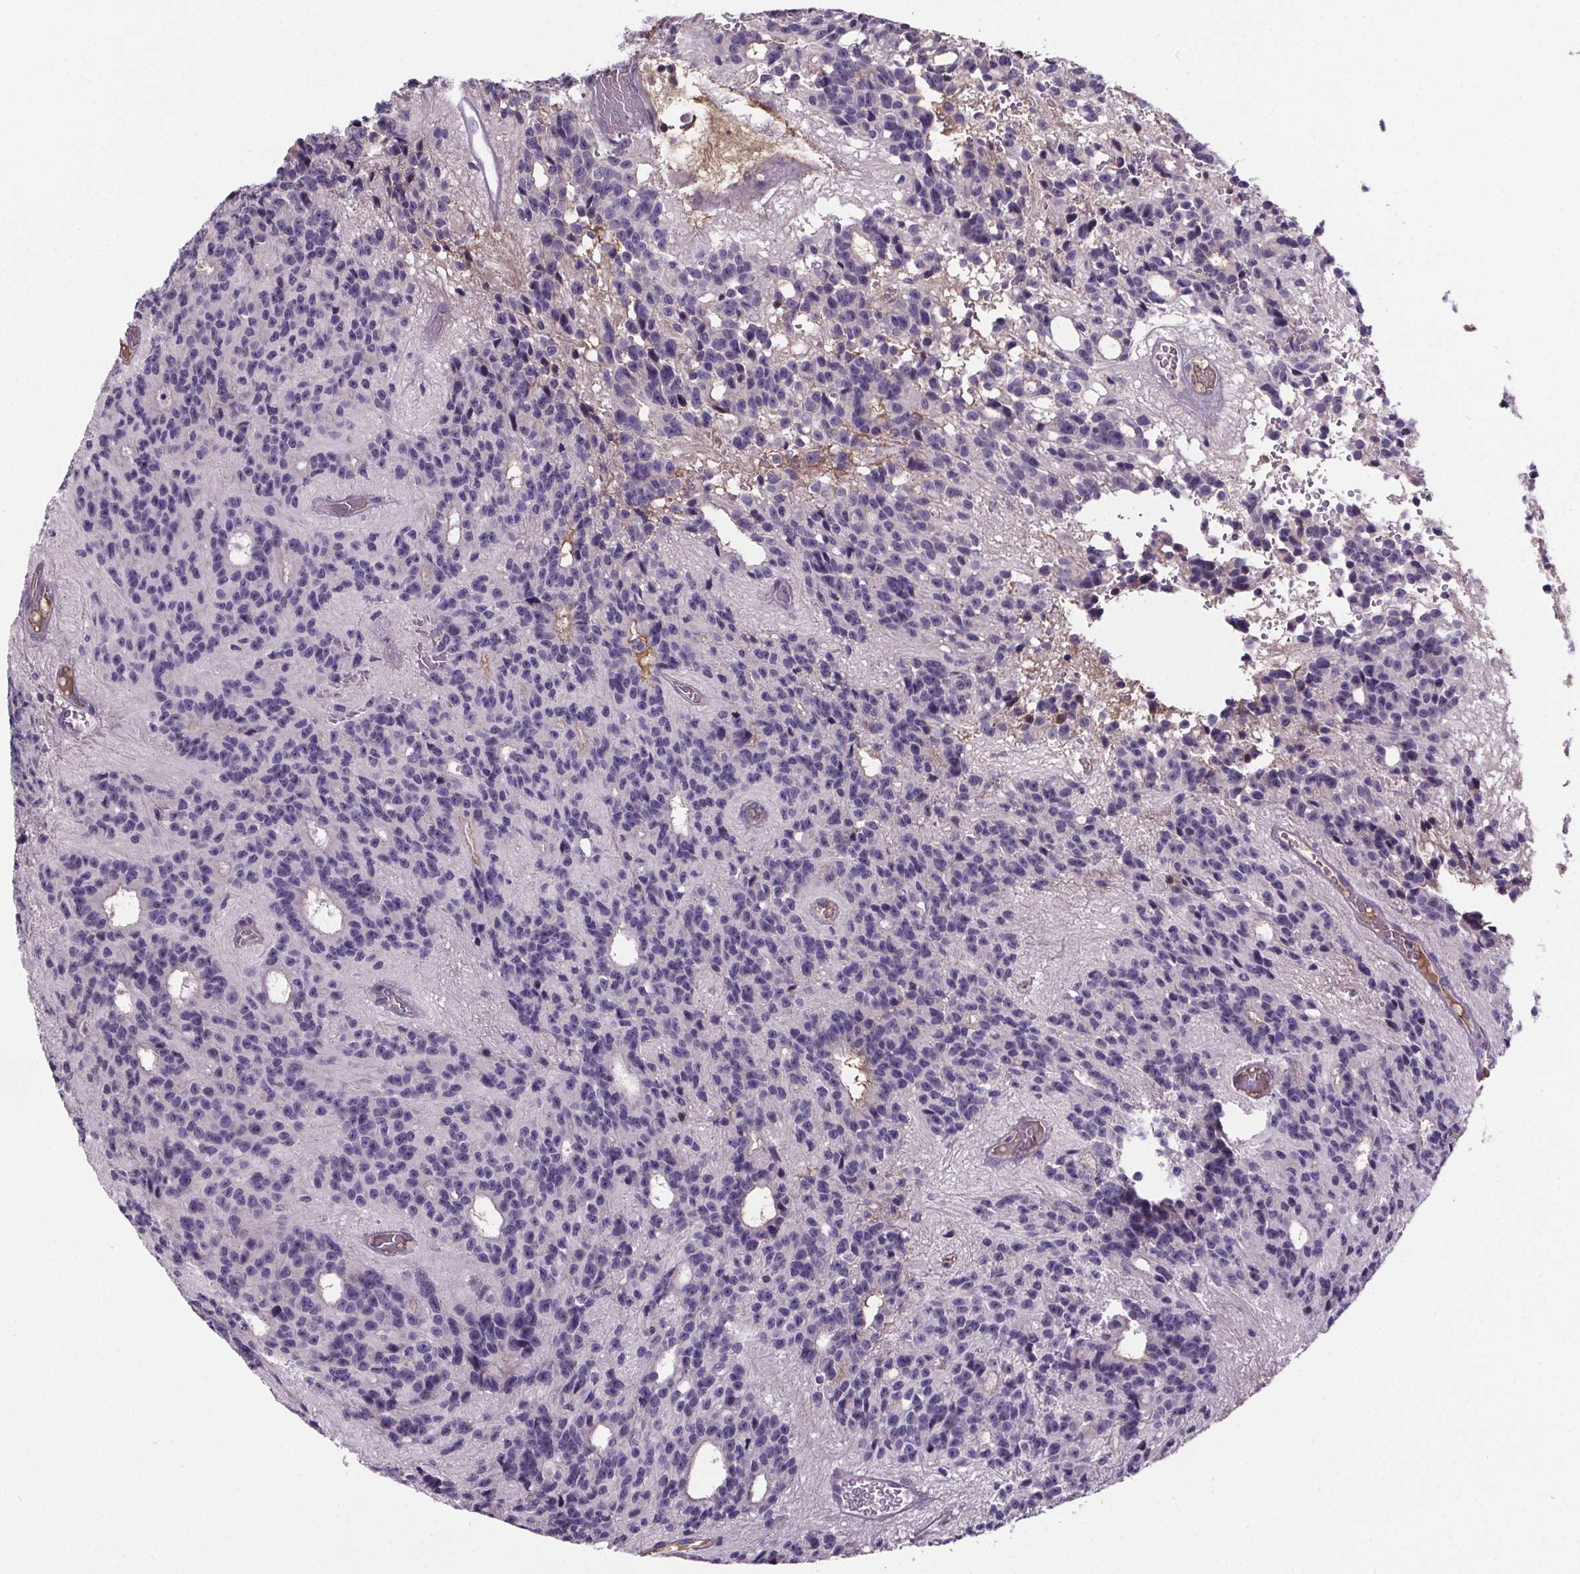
{"staining": {"intensity": "negative", "quantity": "none", "location": "none"}, "tissue": "glioma", "cell_type": "Tumor cells", "image_type": "cancer", "snomed": [{"axis": "morphology", "description": "Glioma, malignant, Low grade"}, {"axis": "topography", "description": "Brain"}], "caption": "Immunohistochemistry (IHC) histopathology image of human malignant glioma (low-grade) stained for a protein (brown), which reveals no staining in tumor cells.", "gene": "CUBN", "patient": {"sex": "male", "age": 31}}